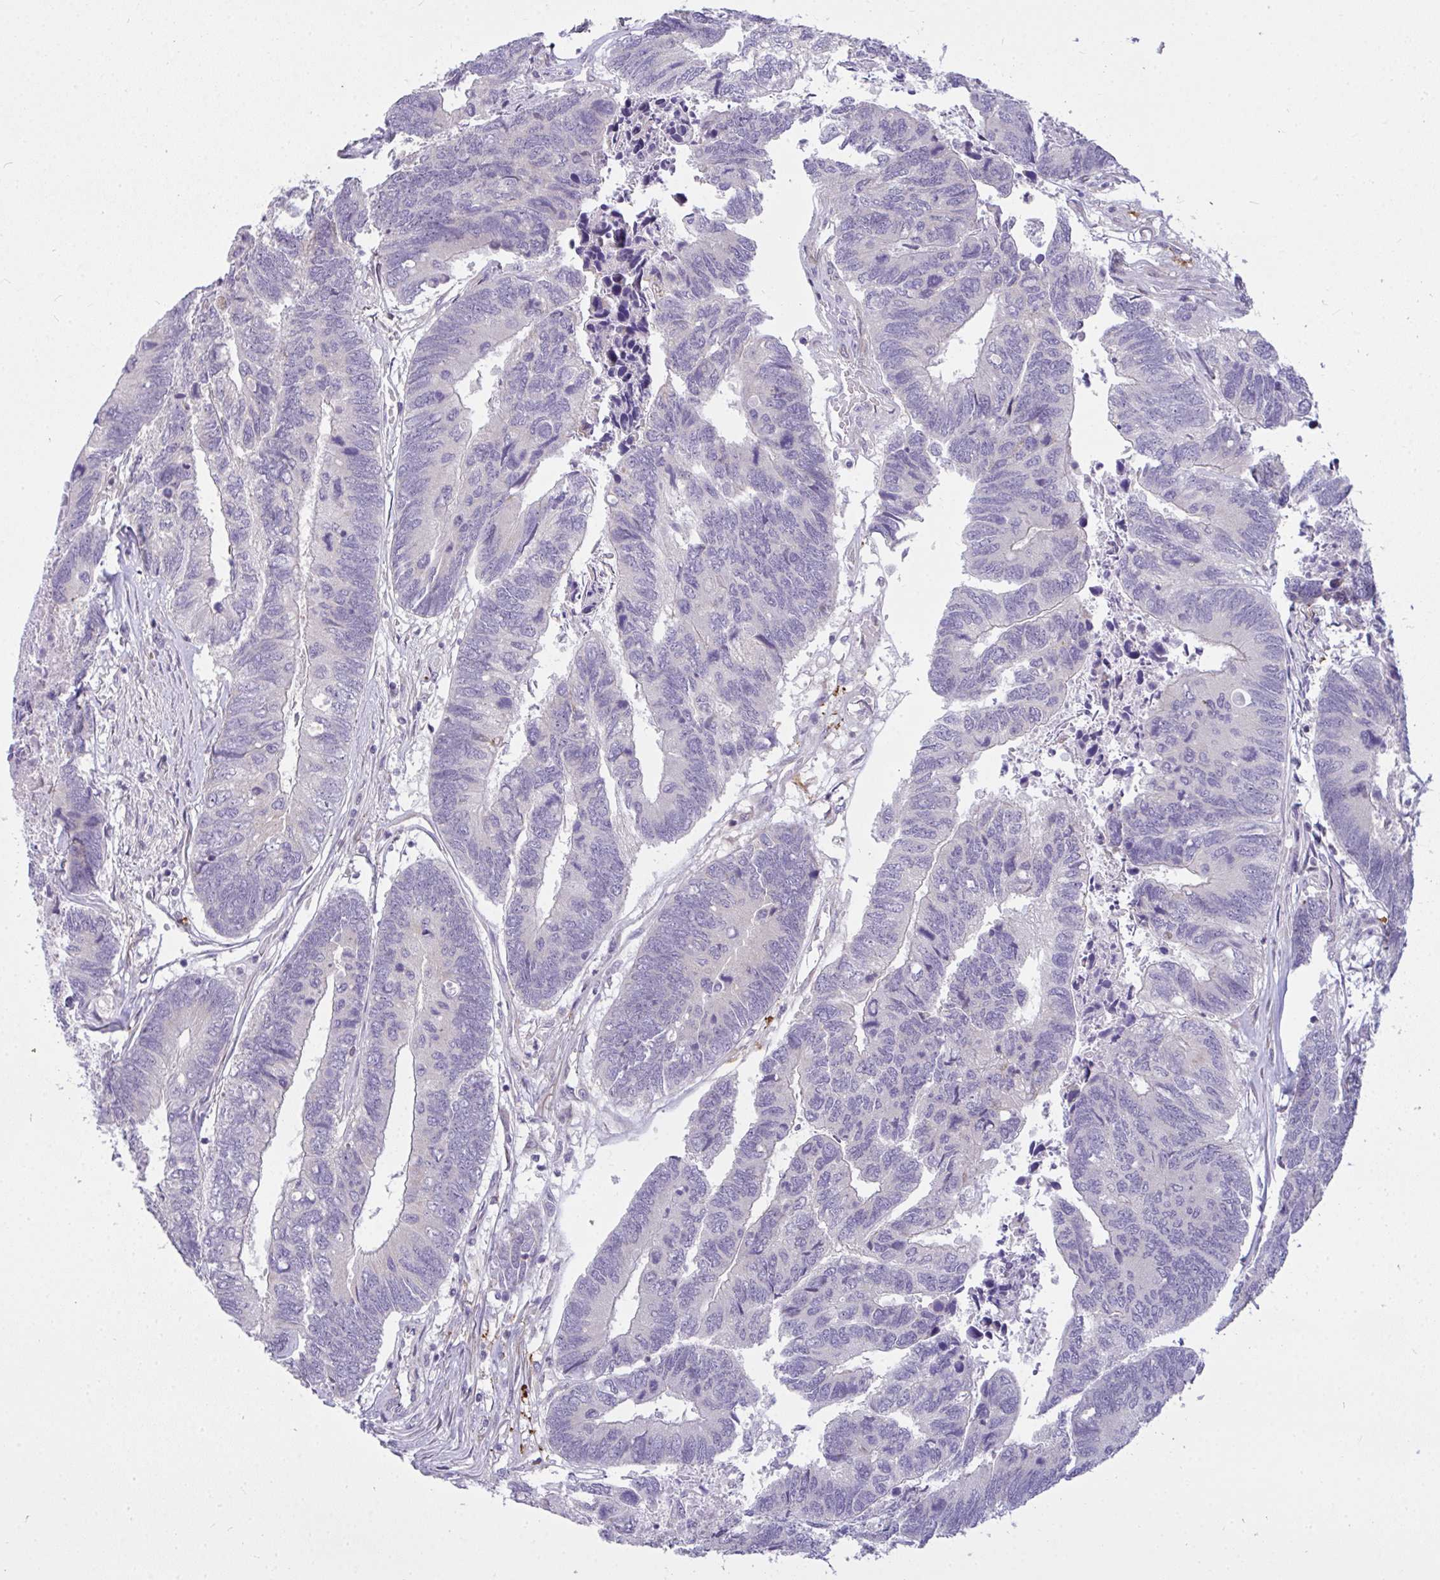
{"staining": {"intensity": "negative", "quantity": "none", "location": "none"}, "tissue": "colorectal cancer", "cell_type": "Tumor cells", "image_type": "cancer", "snomed": [{"axis": "morphology", "description": "Adenocarcinoma, NOS"}, {"axis": "topography", "description": "Colon"}], "caption": "DAB immunohistochemical staining of human colorectal cancer demonstrates no significant staining in tumor cells.", "gene": "SRRM4", "patient": {"sex": "female", "age": 67}}